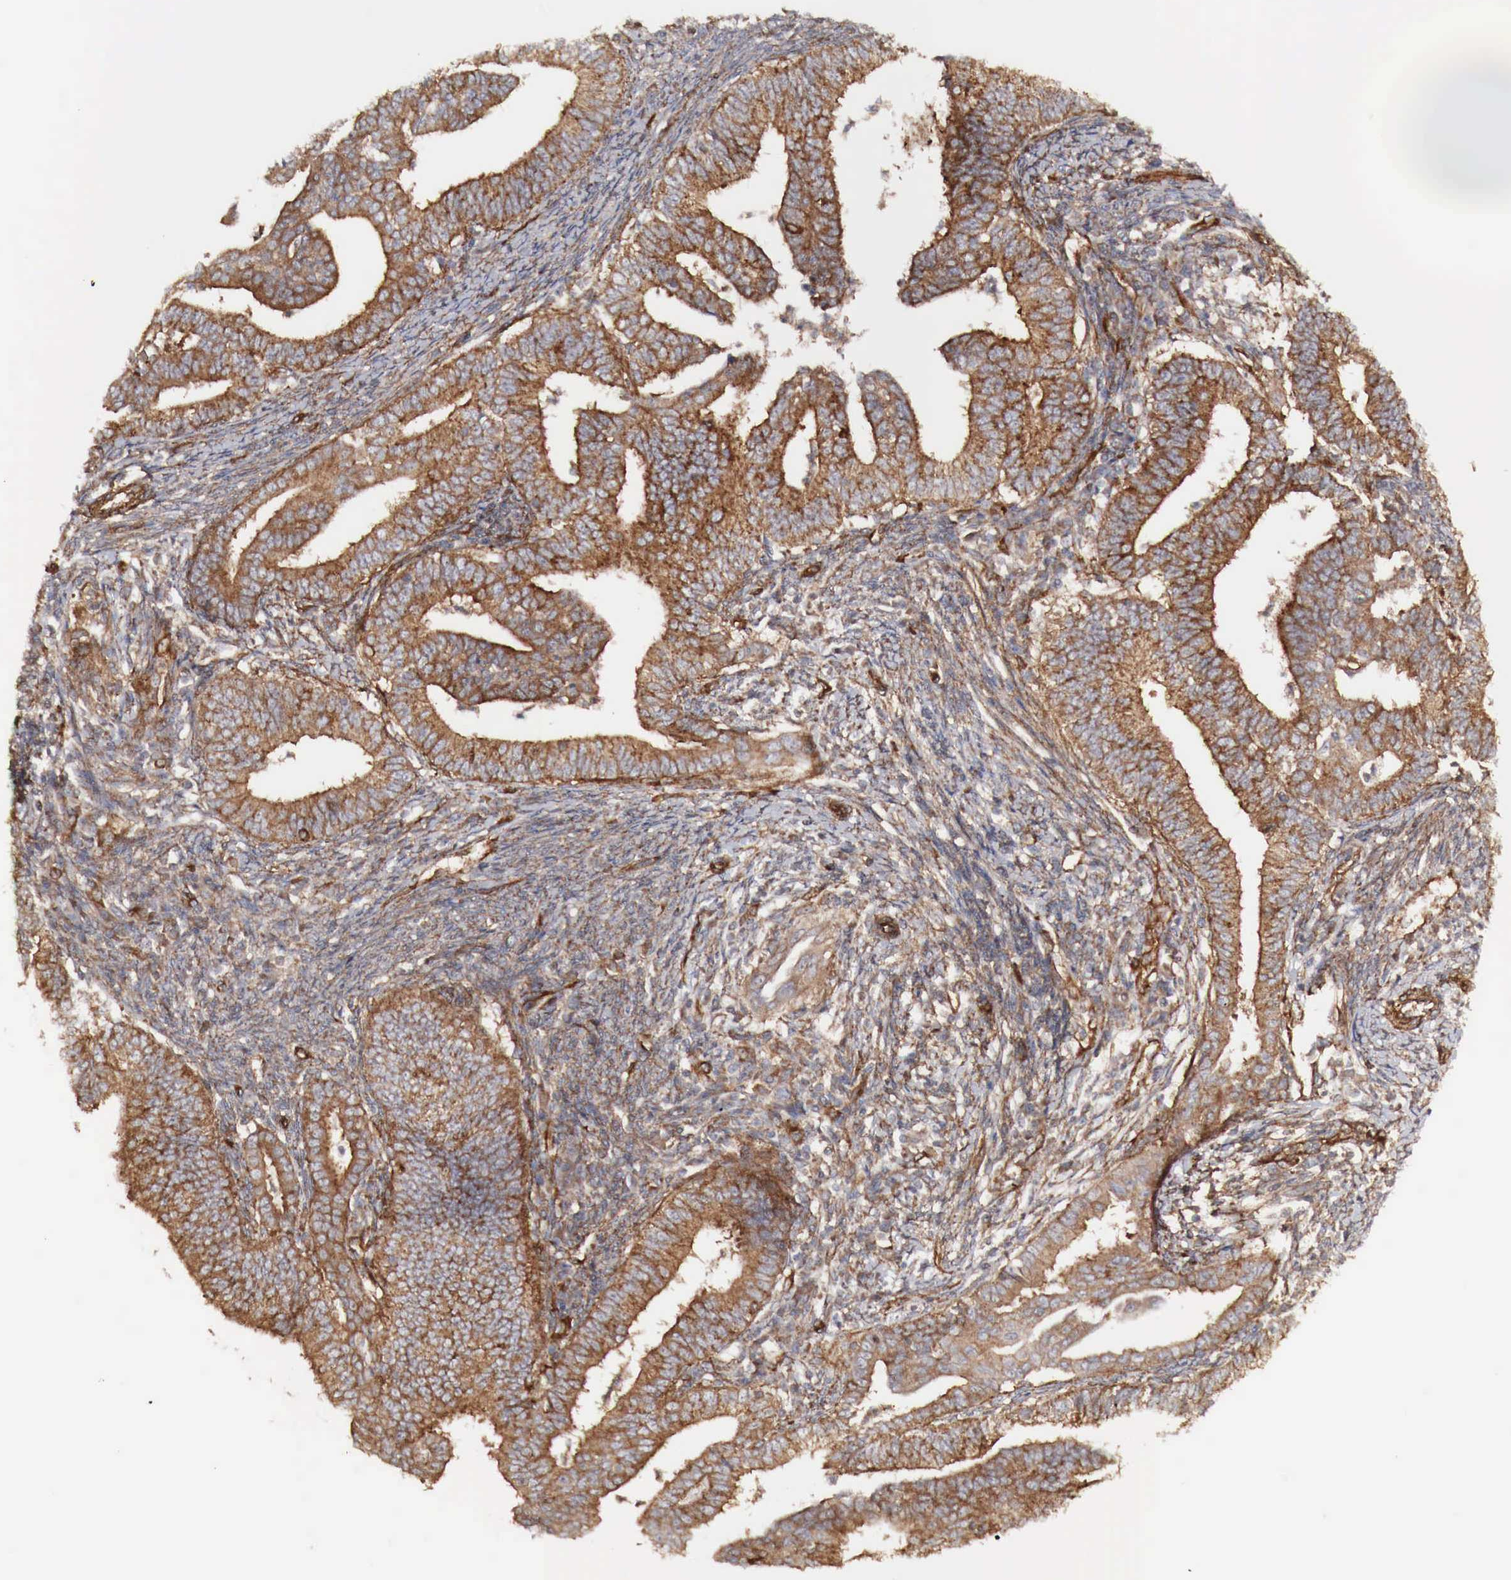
{"staining": {"intensity": "moderate", "quantity": ">75%", "location": "cytoplasmic/membranous"}, "tissue": "endometrial cancer", "cell_type": "Tumor cells", "image_type": "cancer", "snomed": [{"axis": "morphology", "description": "Adenocarcinoma, NOS"}, {"axis": "topography", "description": "Endometrium"}], "caption": "Moderate cytoplasmic/membranous expression is identified in approximately >75% of tumor cells in endometrial adenocarcinoma.", "gene": "ARMCX4", "patient": {"sex": "female", "age": 66}}